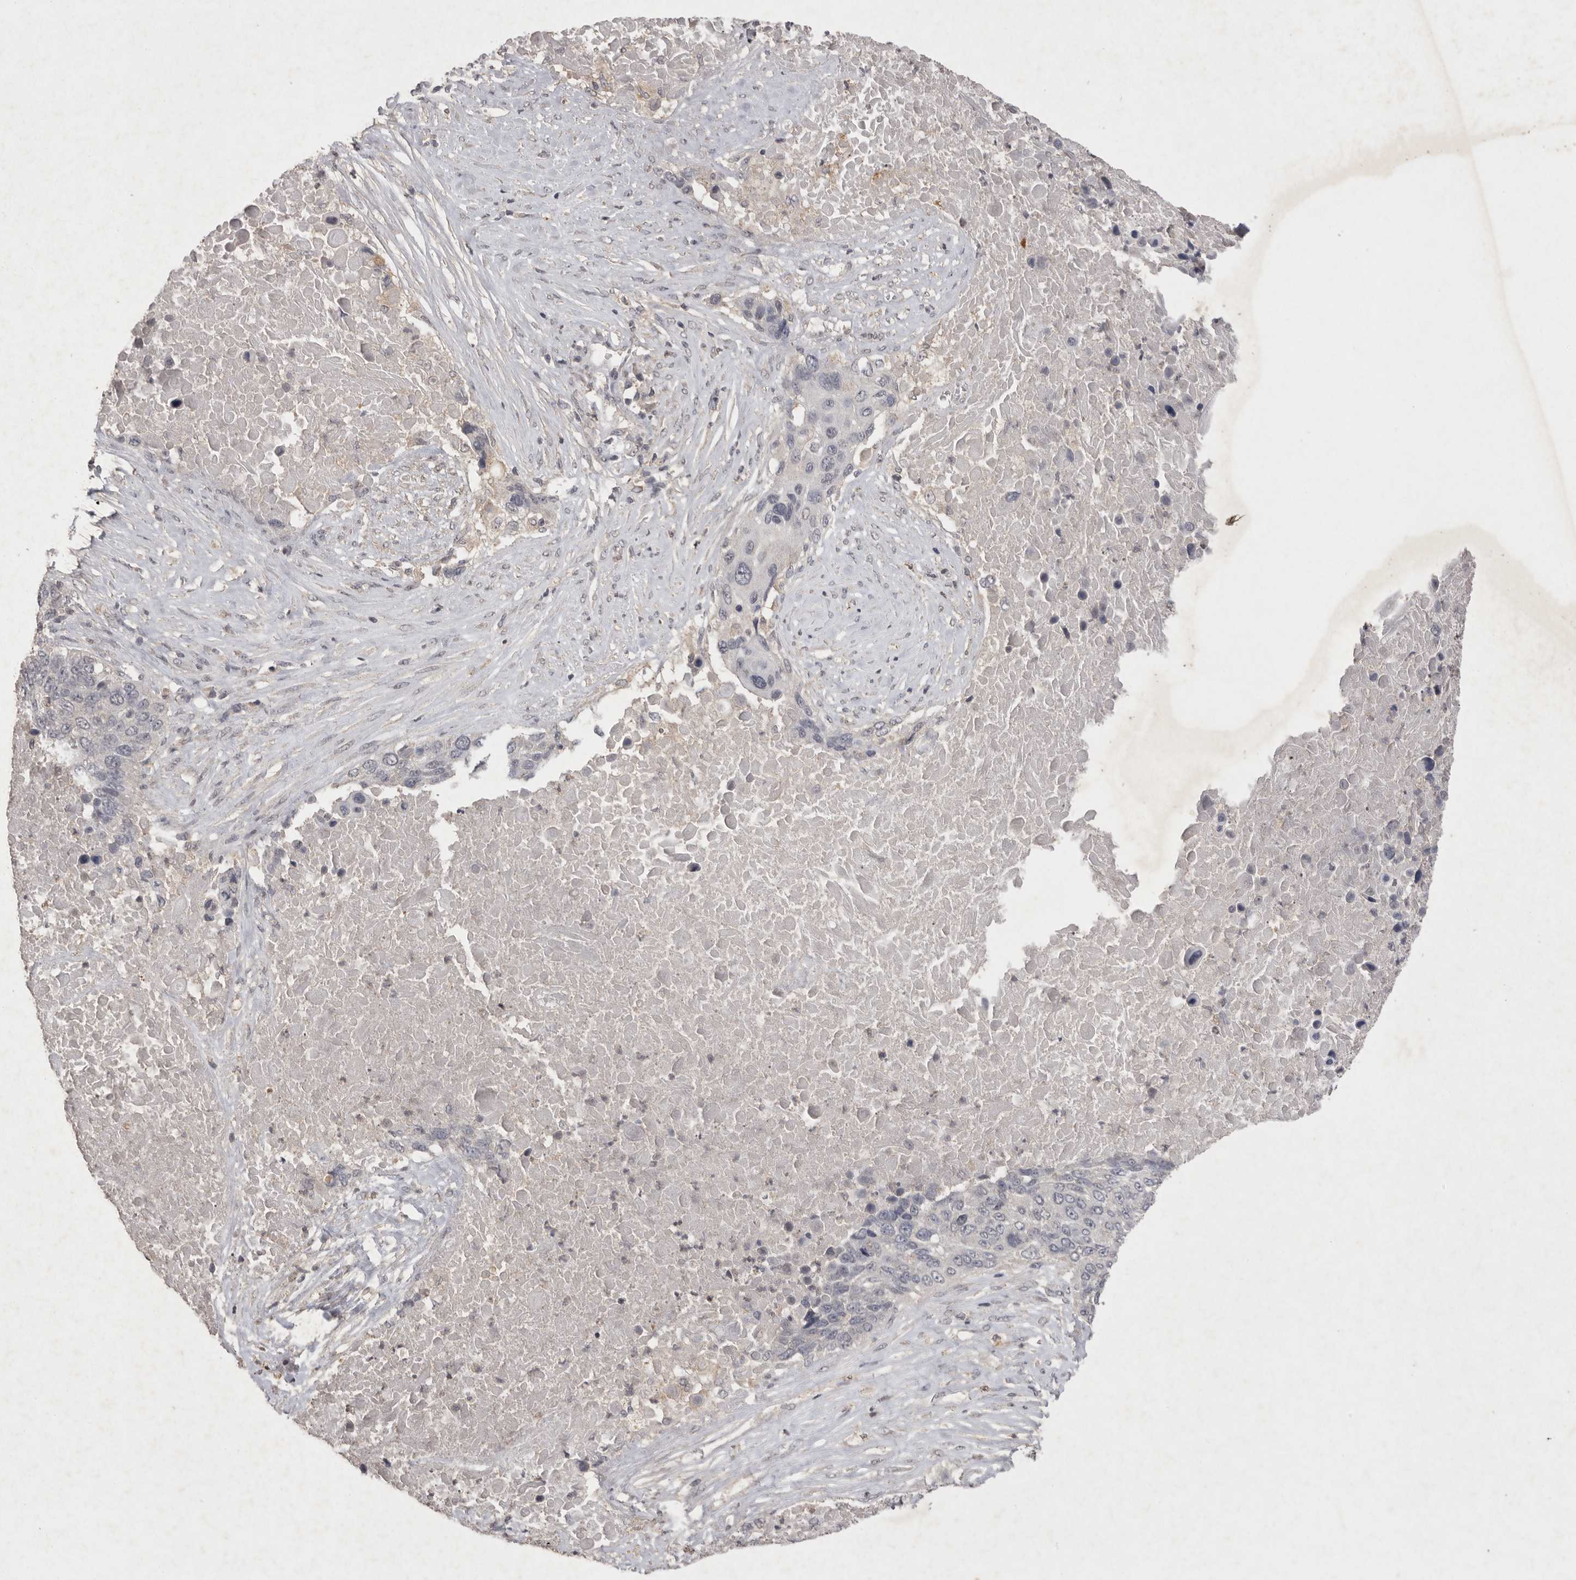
{"staining": {"intensity": "negative", "quantity": "none", "location": "none"}, "tissue": "lung cancer", "cell_type": "Tumor cells", "image_type": "cancer", "snomed": [{"axis": "morphology", "description": "Squamous cell carcinoma, NOS"}, {"axis": "topography", "description": "Lung"}], "caption": "An immunohistochemistry (IHC) micrograph of lung cancer (squamous cell carcinoma) is shown. There is no staining in tumor cells of lung cancer (squamous cell carcinoma).", "gene": "APLNR", "patient": {"sex": "male", "age": 66}}